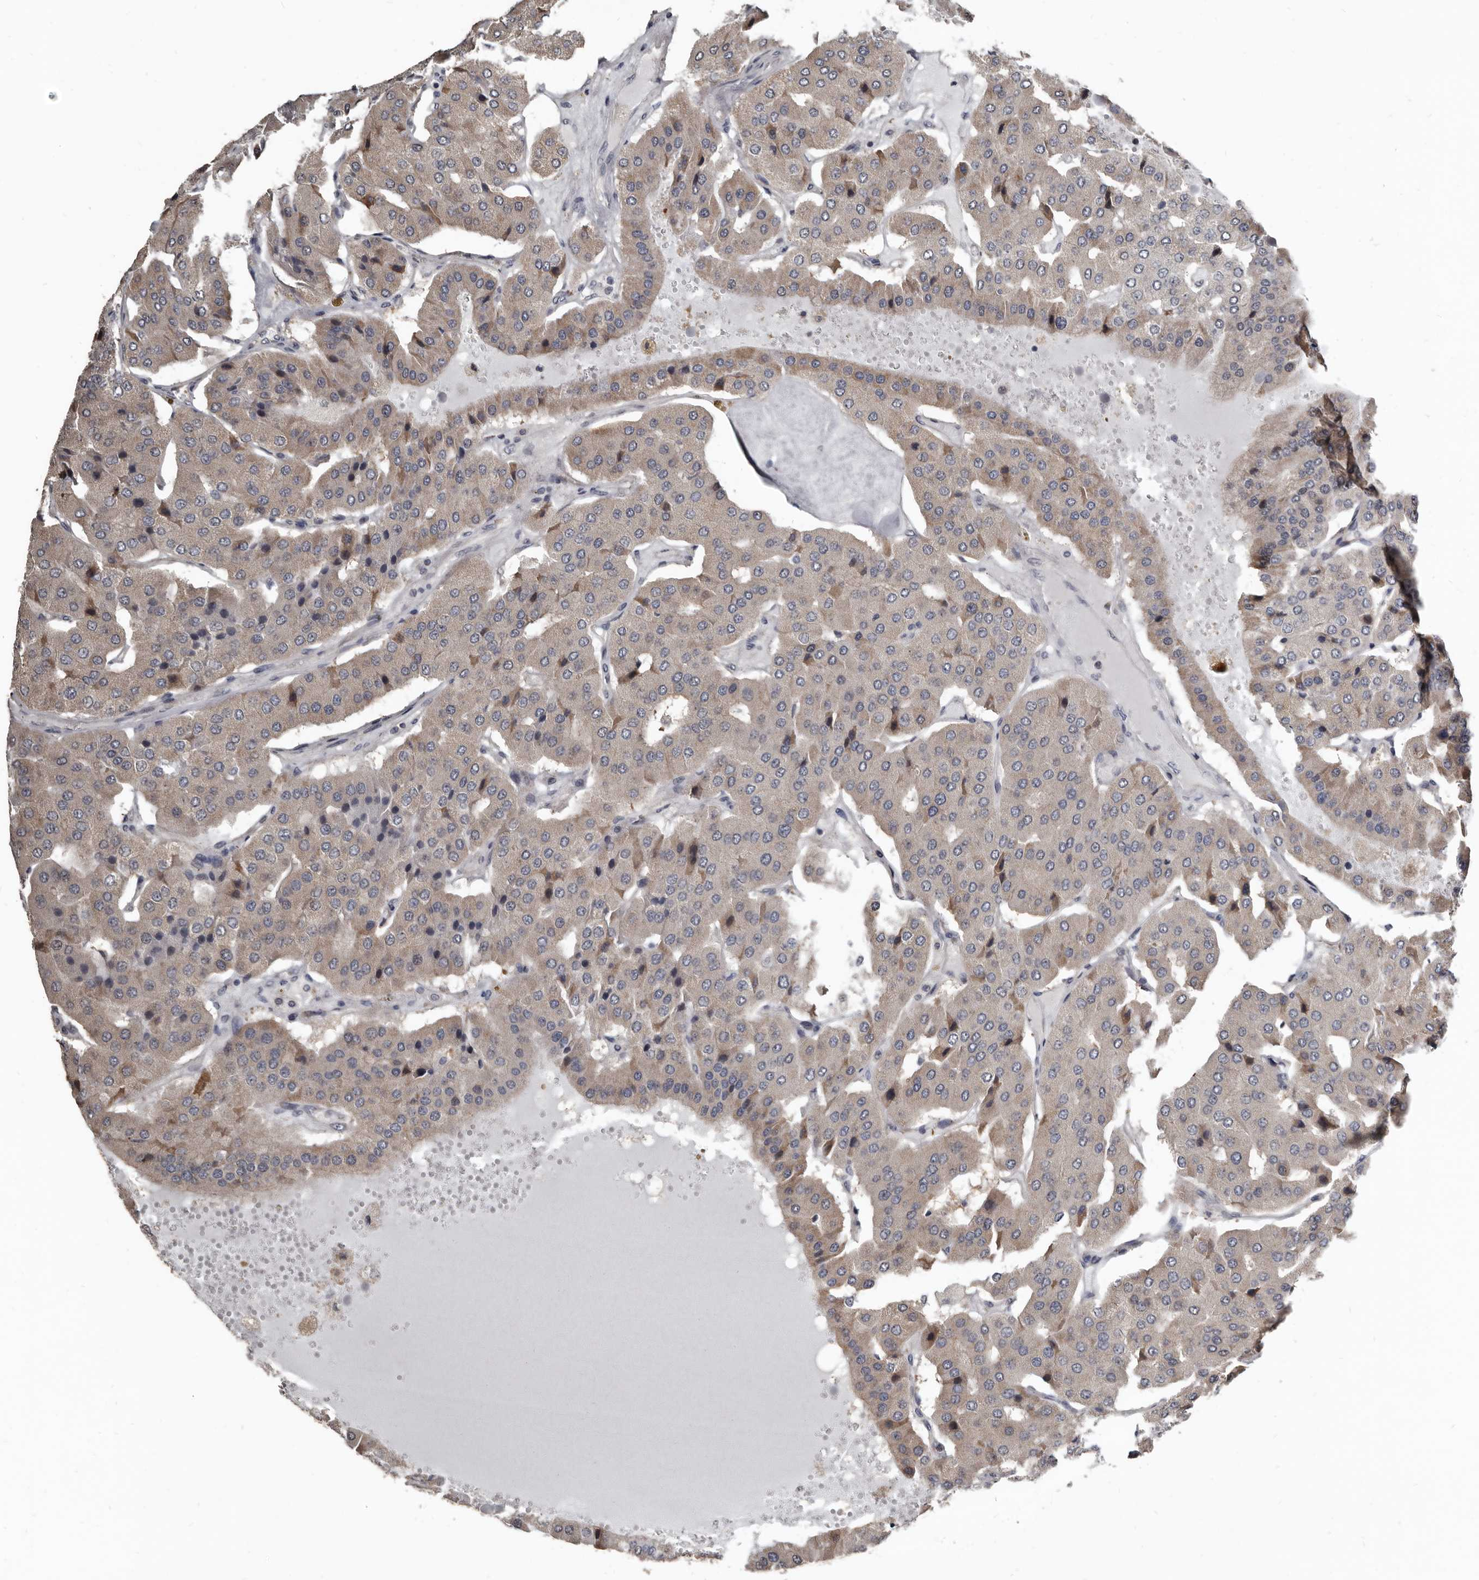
{"staining": {"intensity": "weak", "quantity": "25%-75%", "location": "cytoplasmic/membranous"}, "tissue": "parathyroid gland", "cell_type": "Glandular cells", "image_type": "normal", "snomed": [{"axis": "morphology", "description": "Normal tissue, NOS"}, {"axis": "morphology", "description": "Adenoma, NOS"}, {"axis": "topography", "description": "Parathyroid gland"}], "caption": "Normal parathyroid gland was stained to show a protein in brown. There is low levels of weak cytoplasmic/membranous positivity in about 25%-75% of glandular cells.", "gene": "DHPS", "patient": {"sex": "female", "age": 86}}